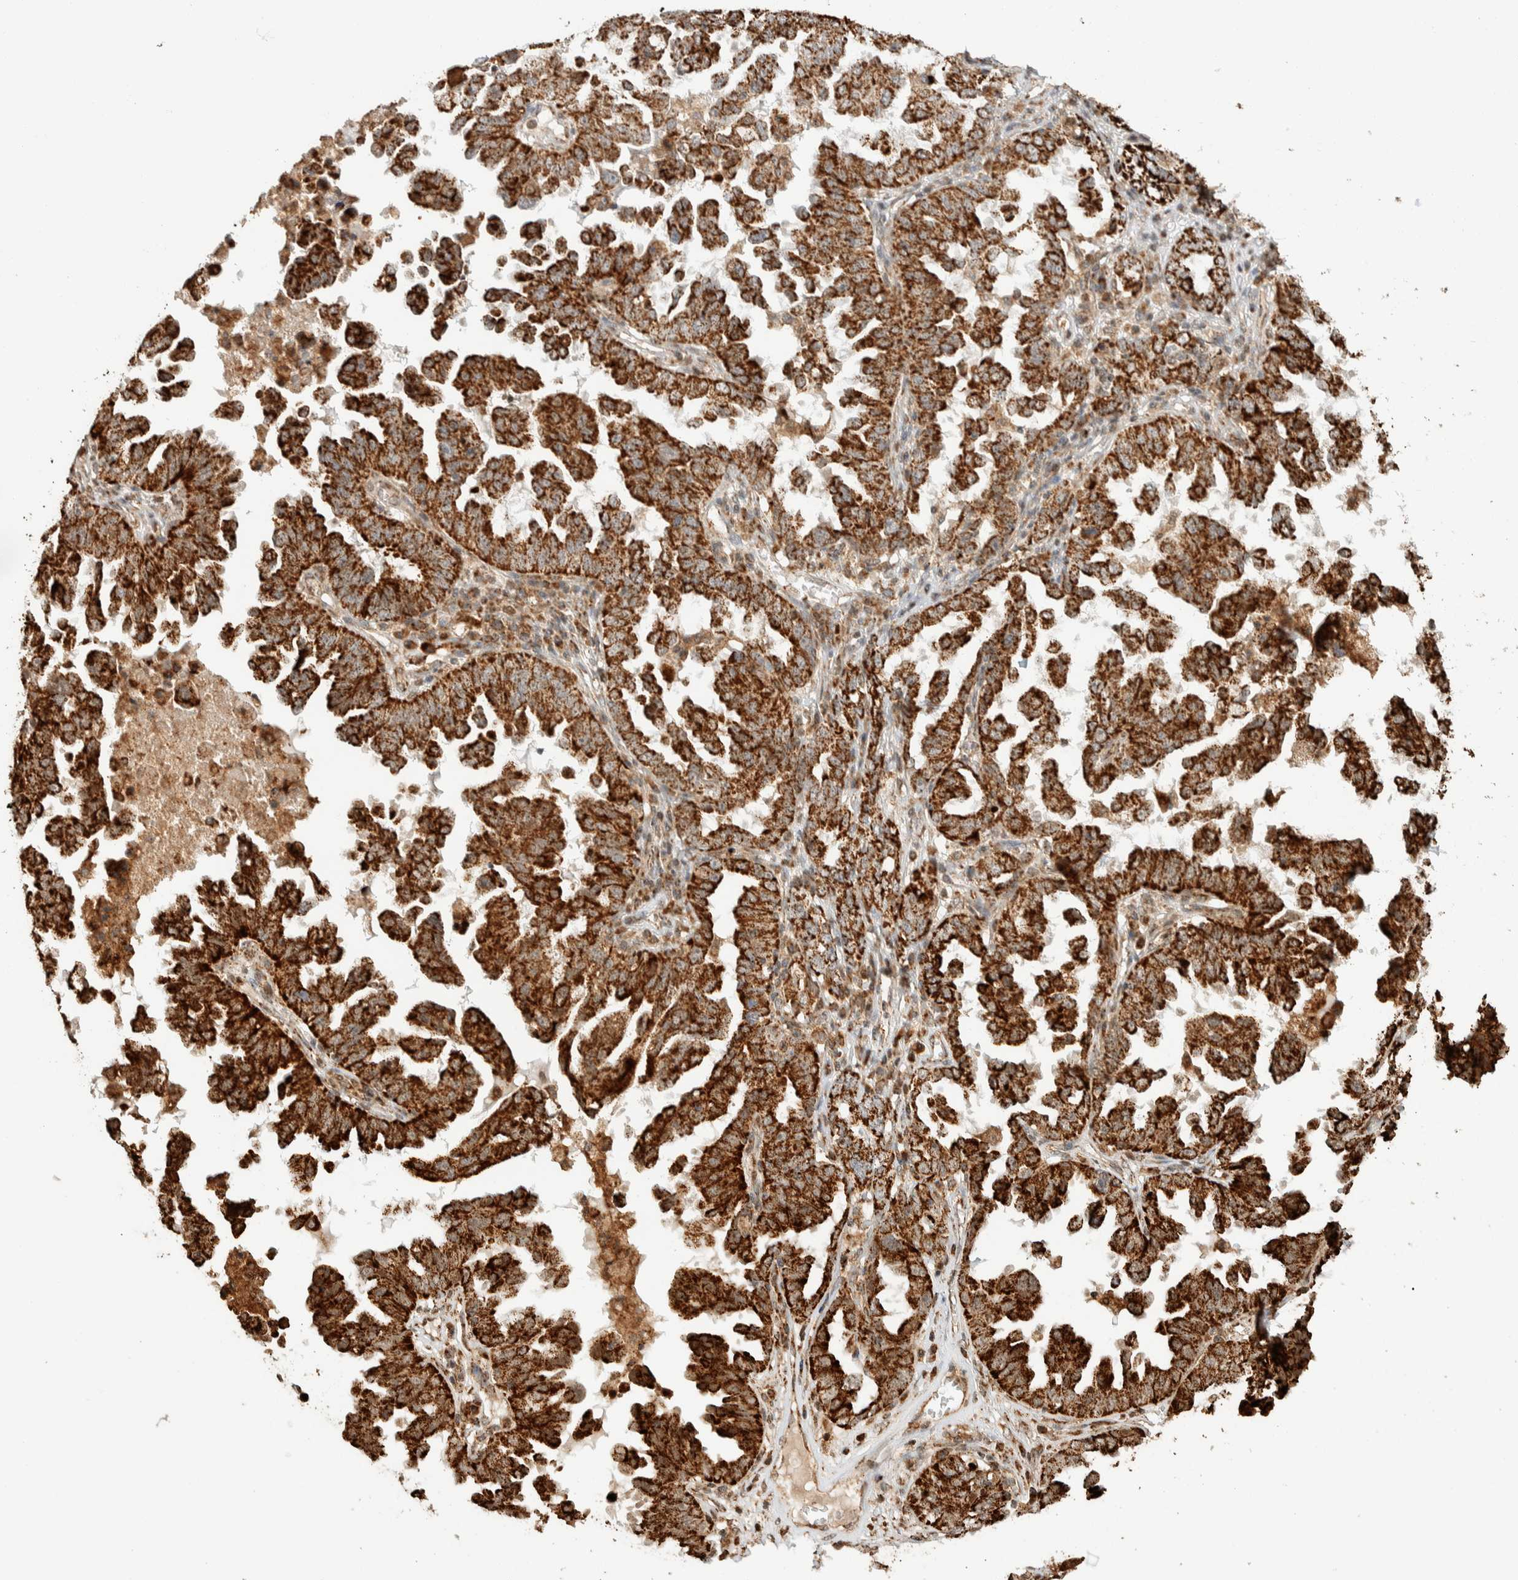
{"staining": {"intensity": "strong", "quantity": ">75%", "location": "cytoplasmic/membranous"}, "tissue": "ovarian cancer", "cell_type": "Tumor cells", "image_type": "cancer", "snomed": [{"axis": "morphology", "description": "Carcinoma, endometroid"}, {"axis": "topography", "description": "Ovary"}], "caption": "Brown immunohistochemical staining in human ovarian cancer displays strong cytoplasmic/membranous positivity in about >75% of tumor cells.", "gene": "KIF9", "patient": {"sex": "female", "age": 62}}